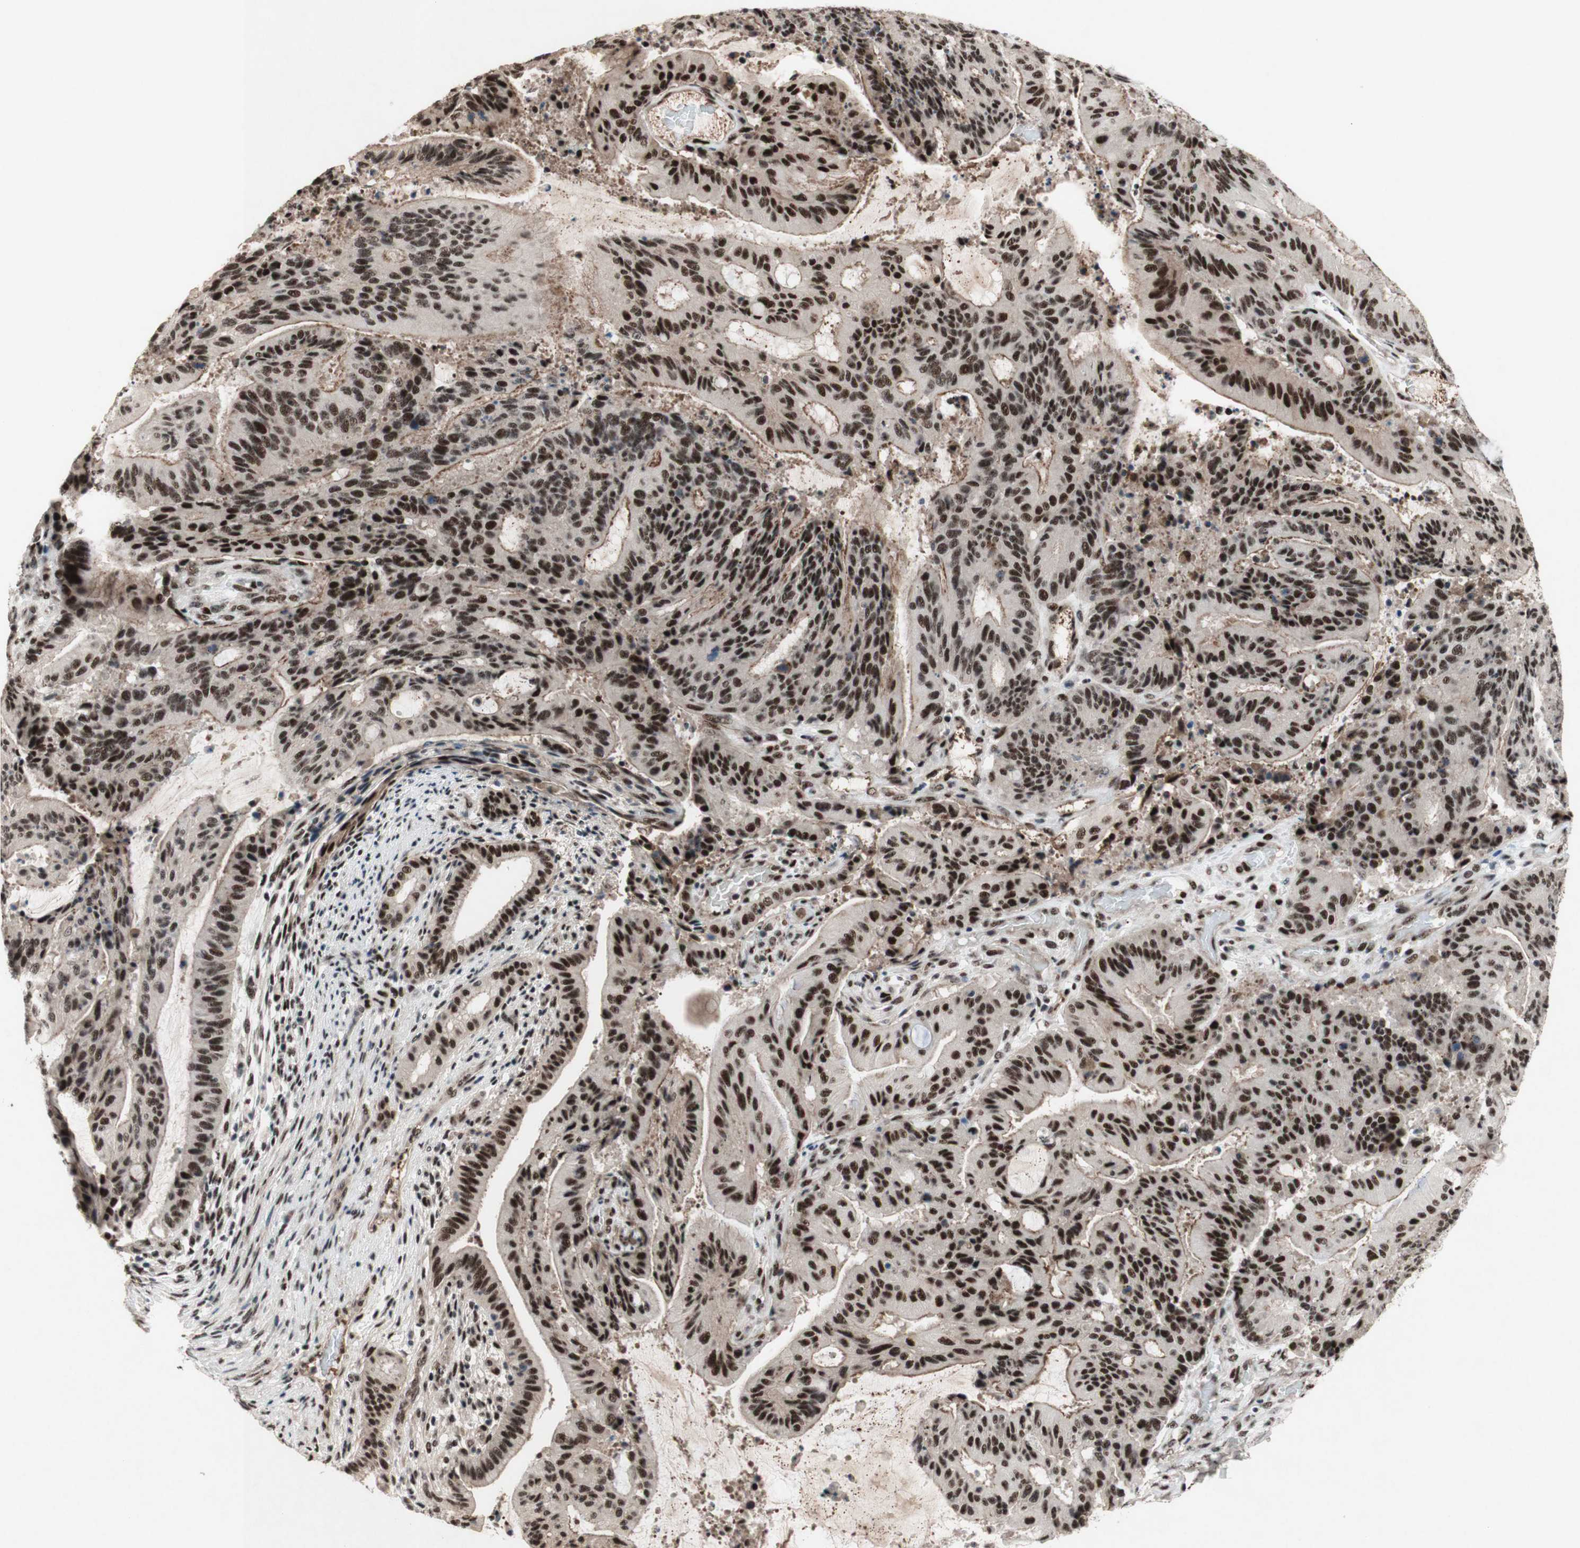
{"staining": {"intensity": "strong", "quantity": ">75%", "location": "nuclear"}, "tissue": "liver cancer", "cell_type": "Tumor cells", "image_type": "cancer", "snomed": [{"axis": "morphology", "description": "Cholangiocarcinoma"}, {"axis": "topography", "description": "Liver"}], "caption": "This image demonstrates immunohistochemistry (IHC) staining of human liver cholangiocarcinoma, with high strong nuclear positivity in approximately >75% of tumor cells.", "gene": "TLE1", "patient": {"sex": "female", "age": 73}}